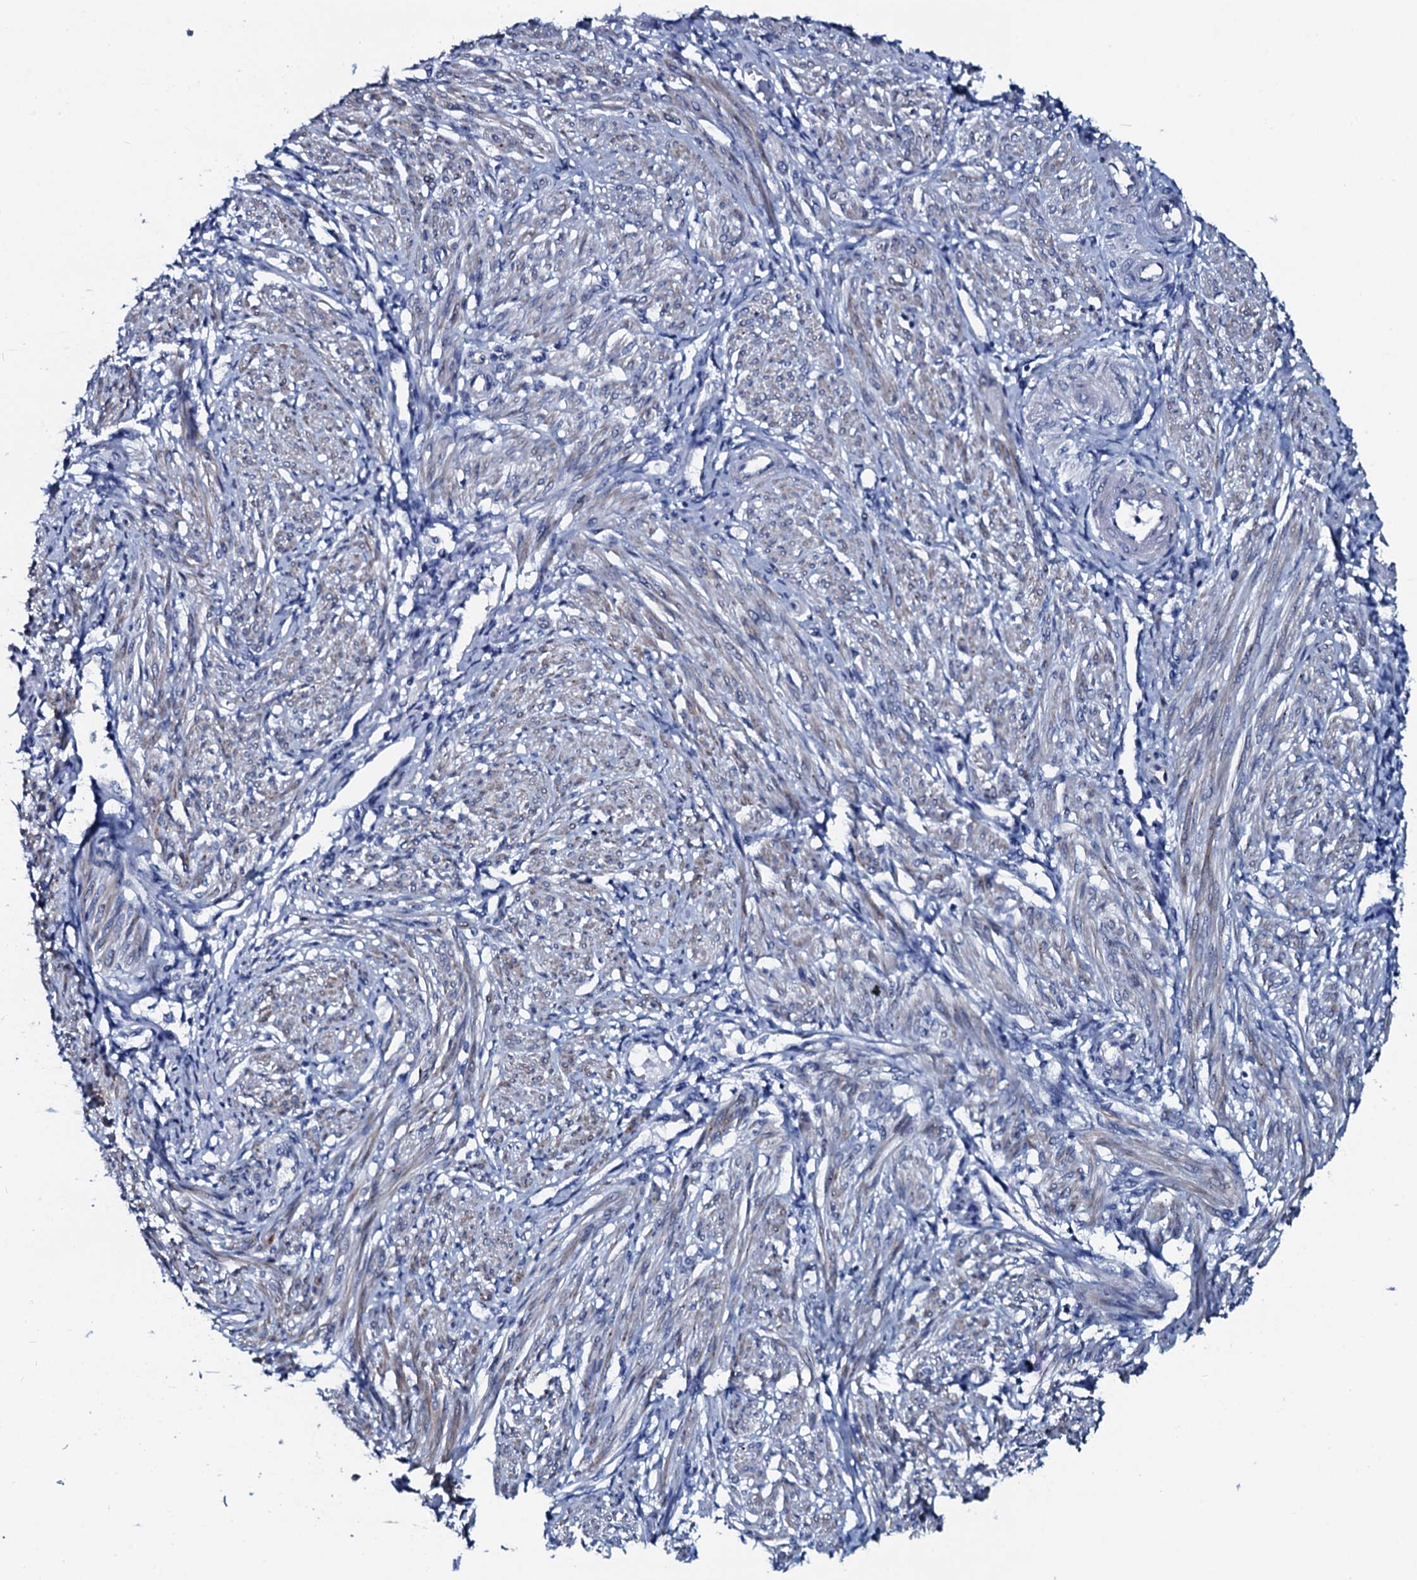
{"staining": {"intensity": "moderate", "quantity": "25%-75%", "location": "cytoplasmic/membranous"}, "tissue": "smooth muscle", "cell_type": "Smooth muscle cells", "image_type": "normal", "snomed": [{"axis": "morphology", "description": "Normal tissue, NOS"}, {"axis": "topography", "description": "Smooth muscle"}], "caption": "Immunohistochemical staining of unremarkable smooth muscle demonstrates 25%-75% levels of moderate cytoplasmic/membranous protein positivity in approximately 25%-75% of smooth muscle cells.", "gene": "GYS2", "patient": {"sex": "female", "age": 39}}